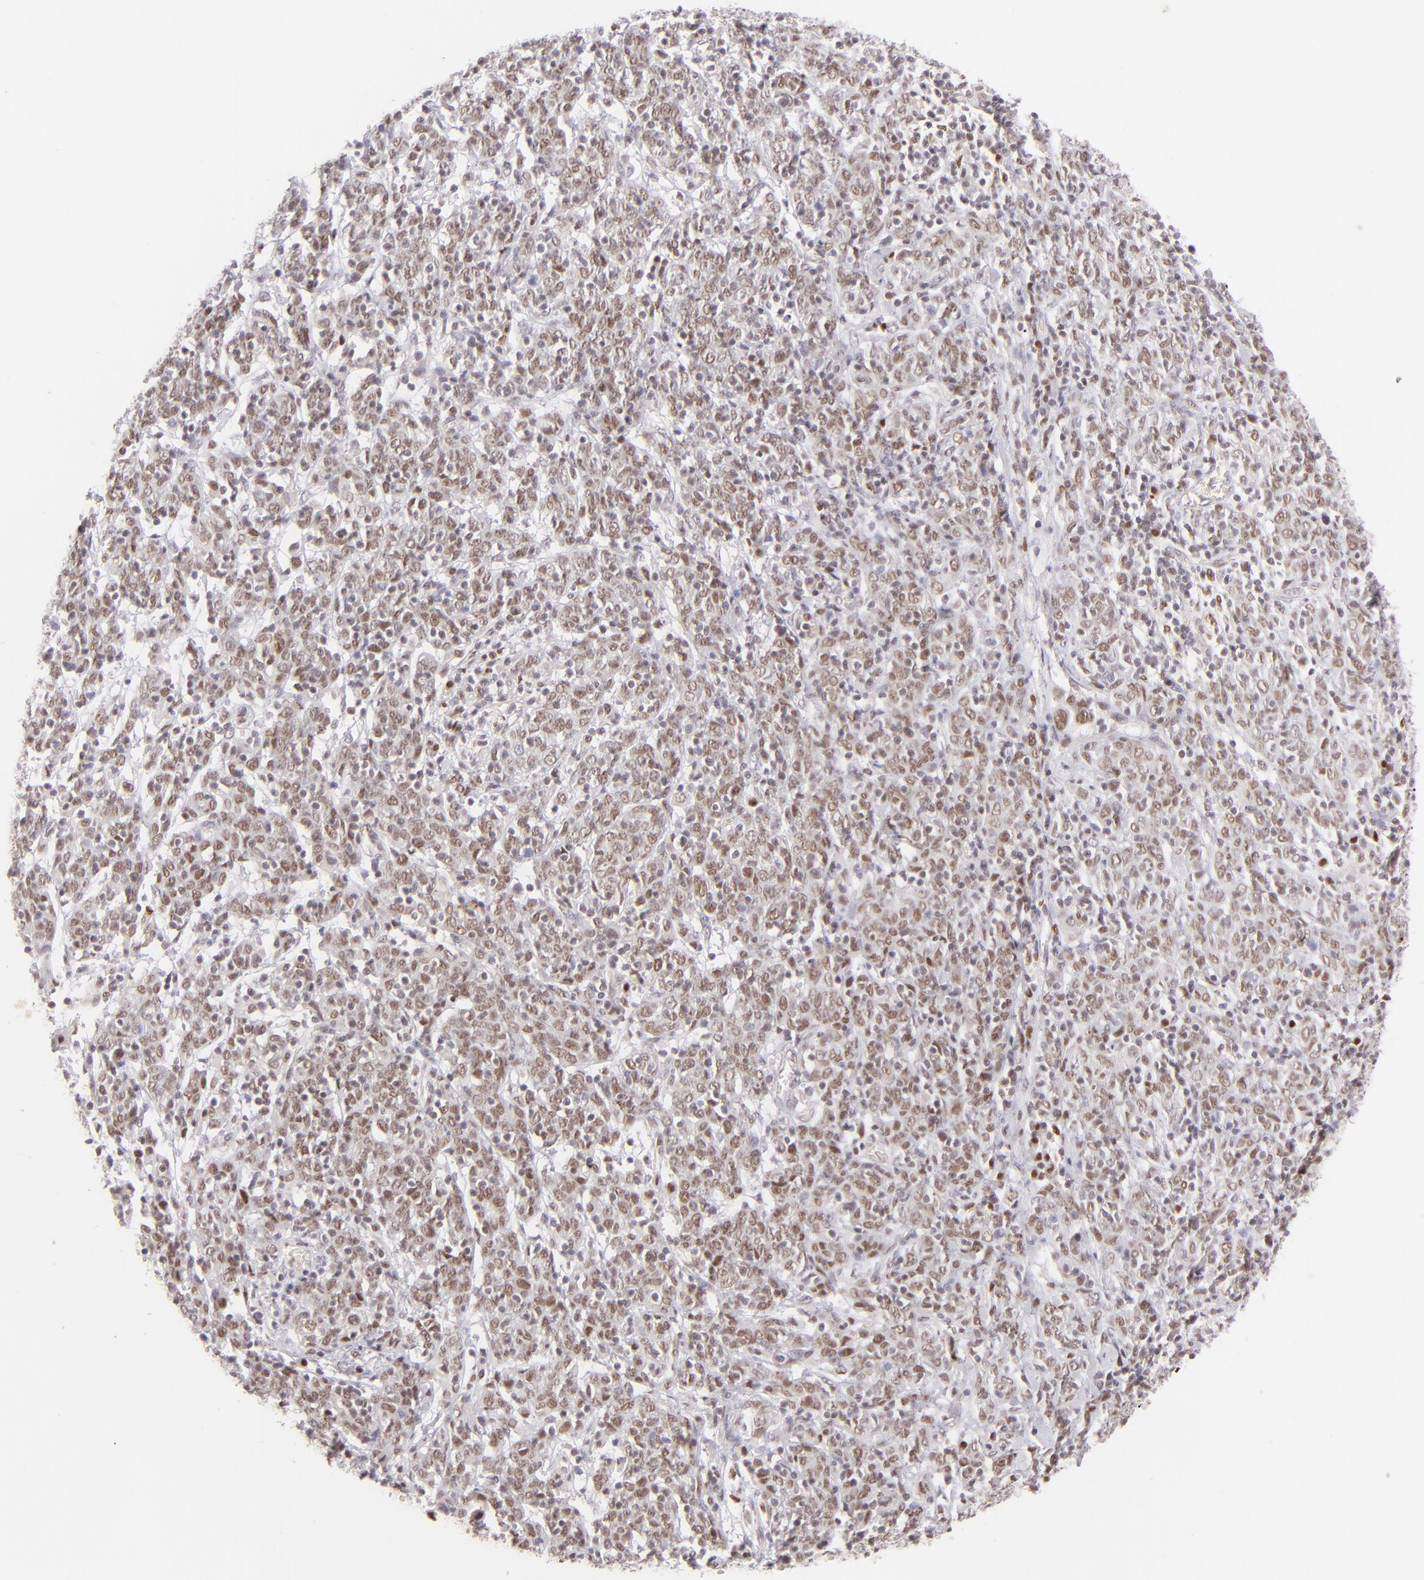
{"staining": {"intensity": "moderate", "quantity": "25%-75%", "location": "nuclear"}, "tissue": "cervical cancer", "cell_type": "Tumor cells", "image_type": "cancer", "snomed": [{"axis": "morphology", "description": "Normal tissue, NOS"}, {"axis": "morphology", "description": "Squamous cell carcinoma, NOS"}, {"axis": "topography", "description": "Cervix"}], "caption": "IHC staining of cervical squamous cell carcinoma, which shows medium levels of moderate nuclear staining in approximately 25%-75% of tumor cells indicating moderate nuclear protein staining. The staining was performed using DAB (3,3'-diaminobenzidine) (brown) for protein detection and nuclei were counterstained in hematoxylin (blue).", "gene": "POU2F1", "patient": {"sex": "female", "age": 67}}